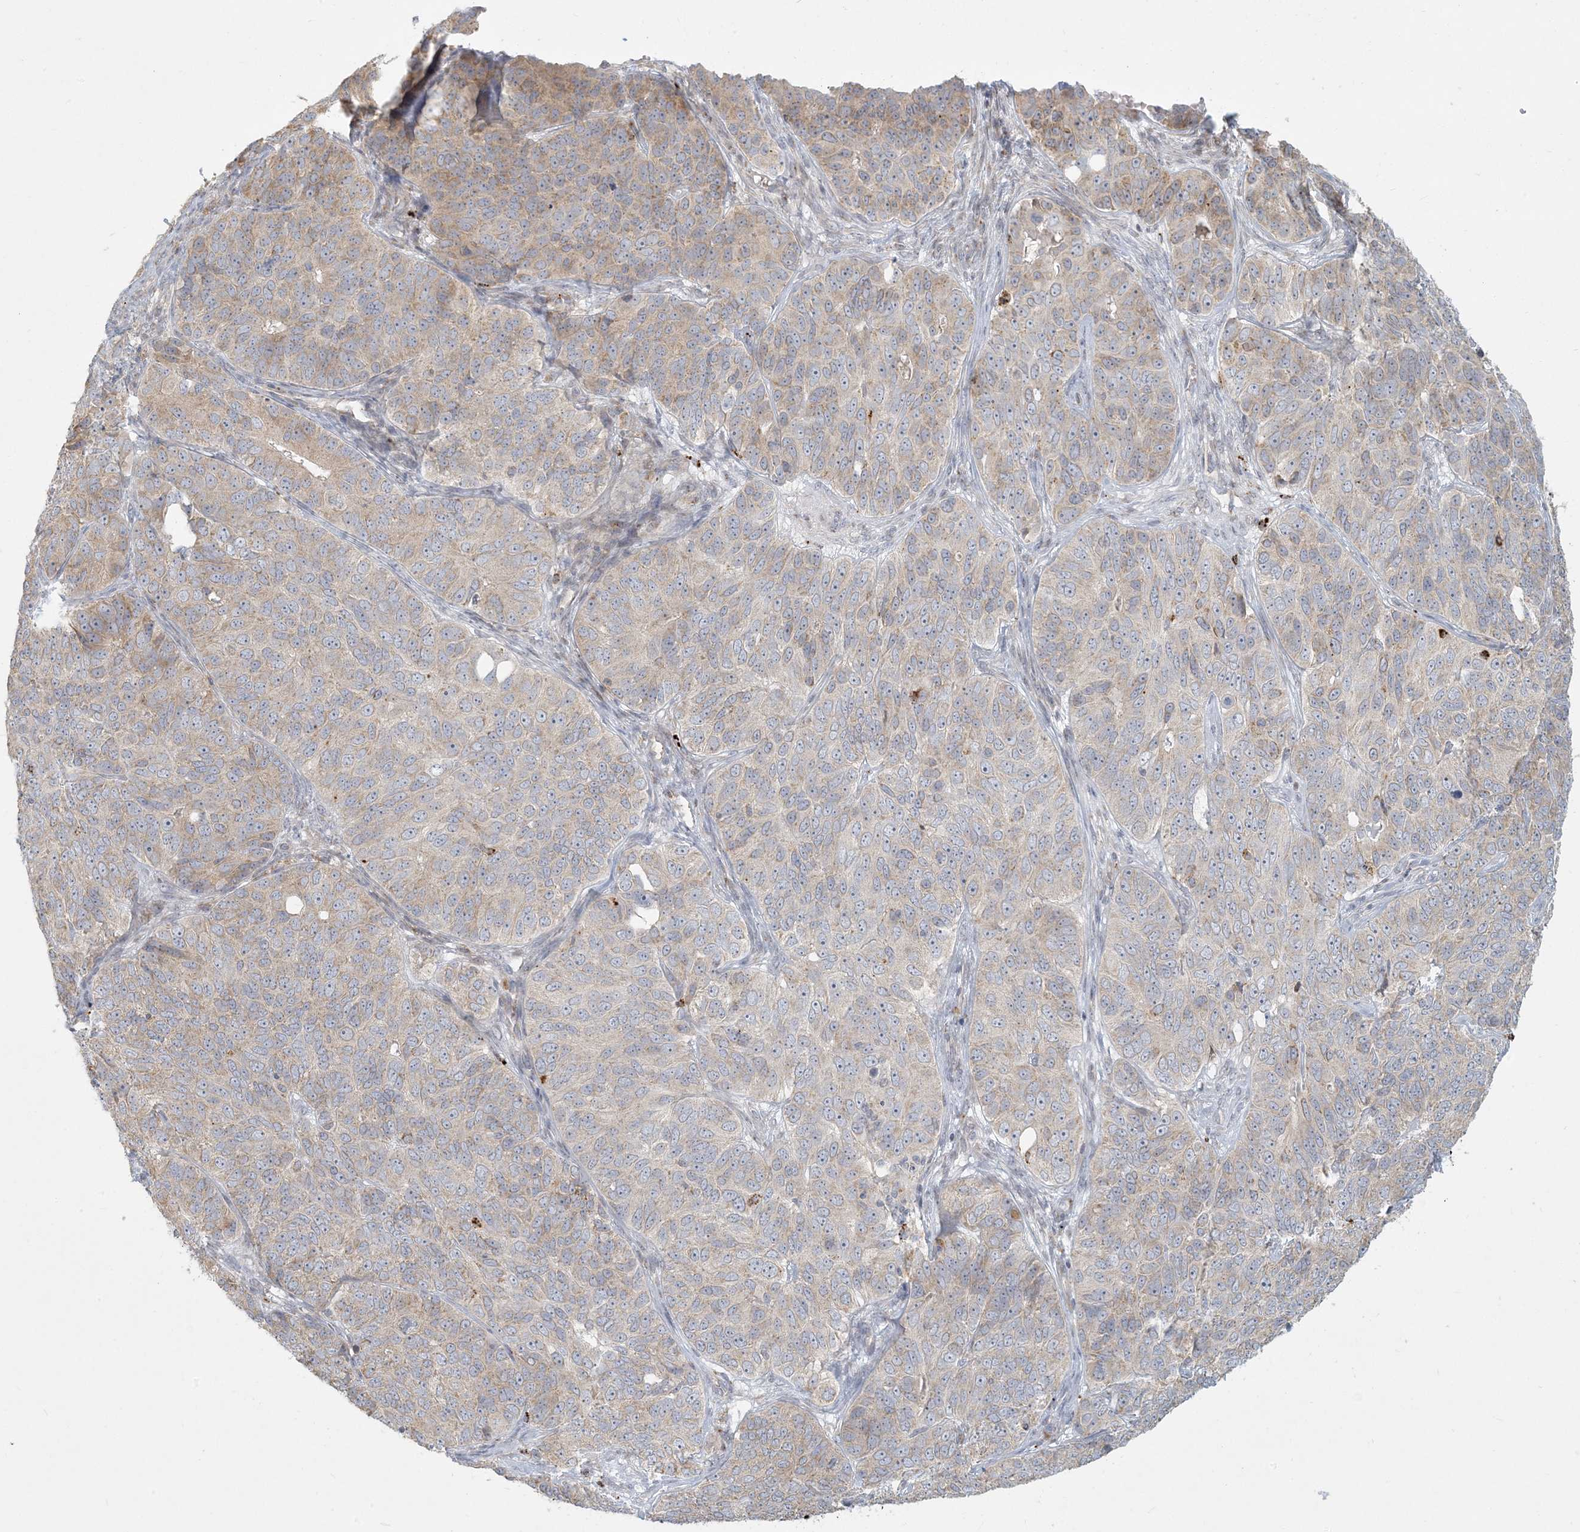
{"staining": {"intensity": "weak", "quantity": "<25%", "location": "cytoplasmic/membranous"}, "tissue": "ovarian cancer", "cell_type": "Tumor cells", "image_type": "cancer", "snomed": [{"axis": "morphology", "description": "Carcinoma, endometroid"}, {"axis": "topography", "description": "Ovary"}], "caption": "The IHC histopathology image has no significant expression in tumor cells of ovarian cancer (endometroid carcinoma) tissue.", "gene": "MCAT", "patient": {"sex": "female", "age": 51}}